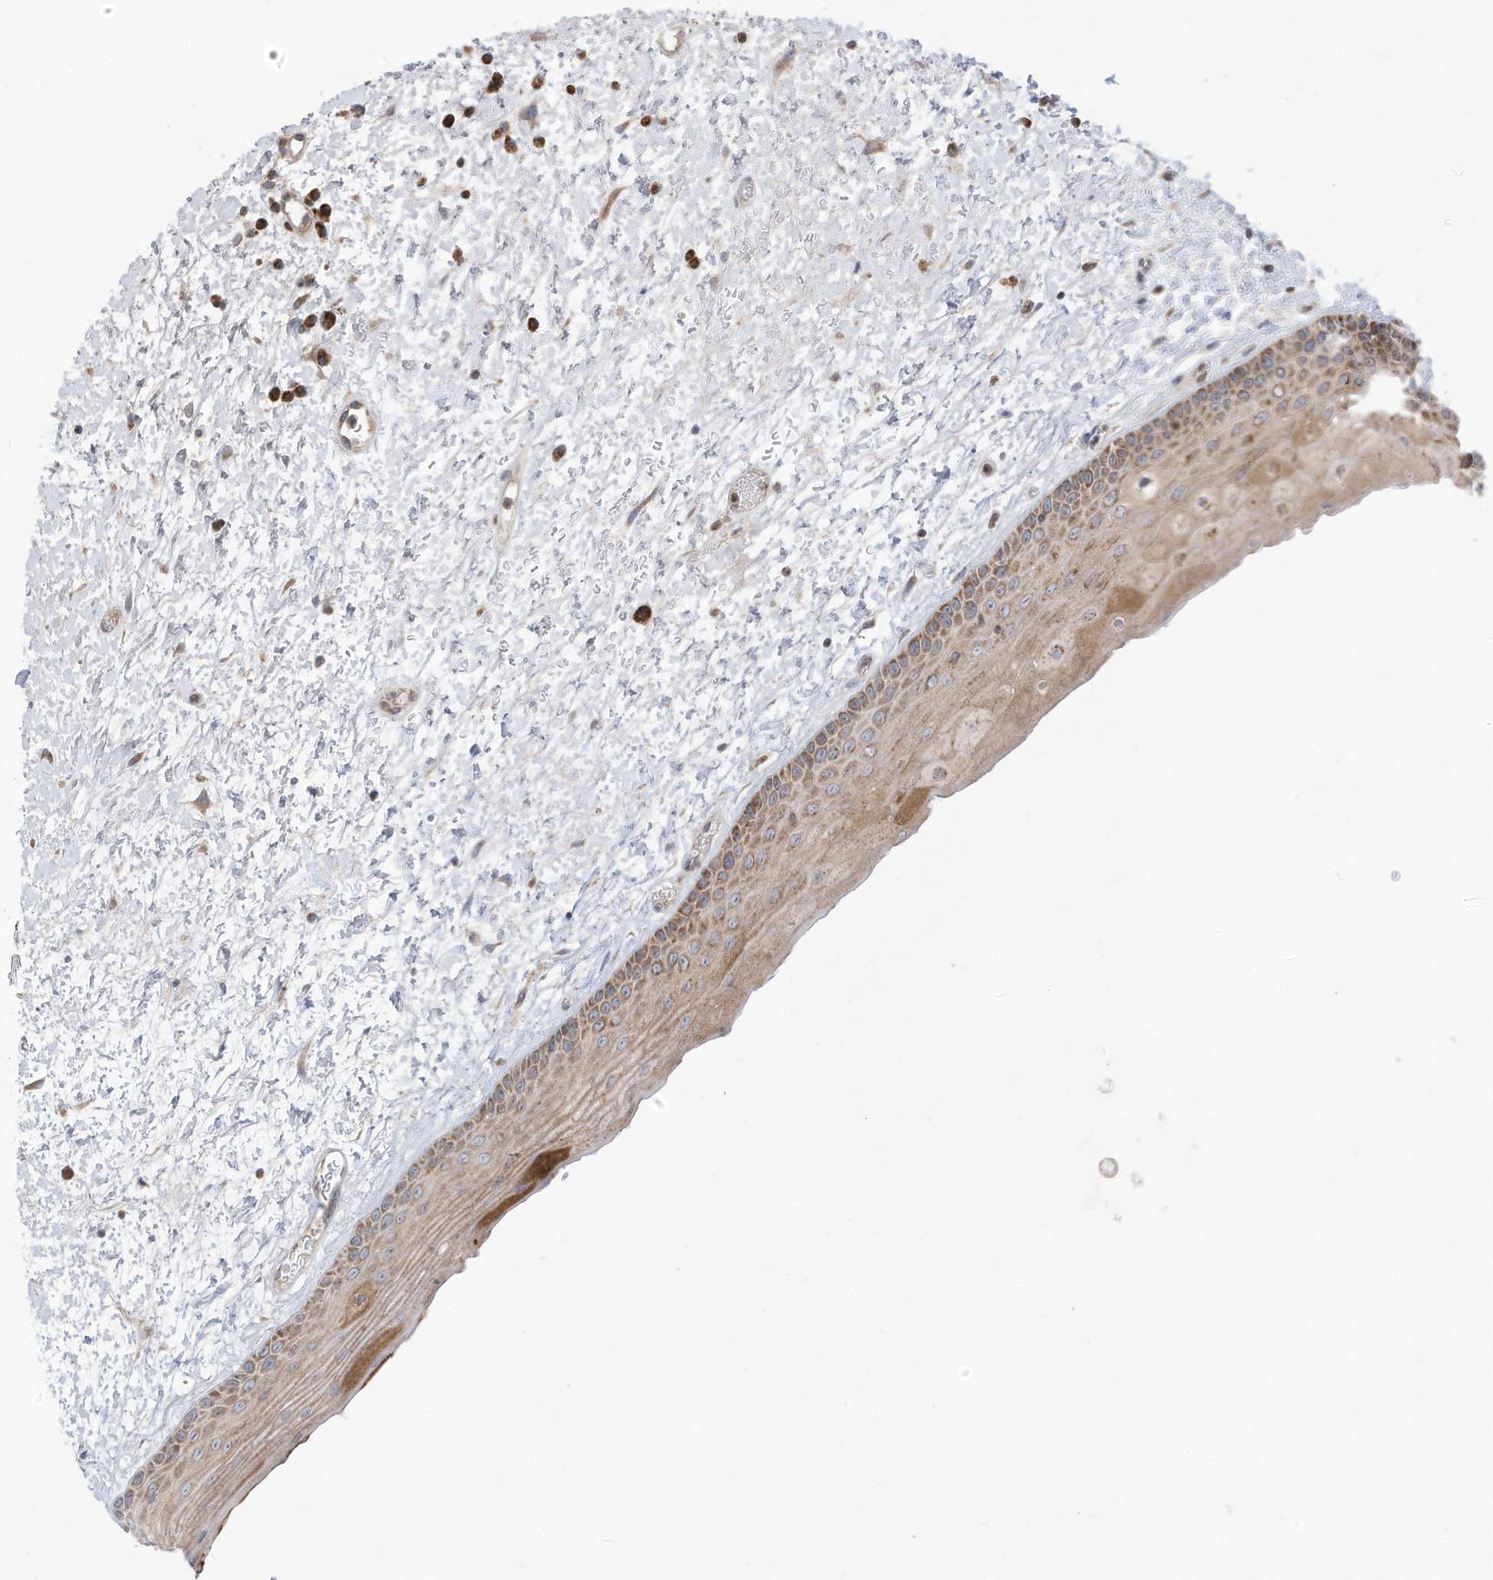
{"staining": {"intensity": "moderate", "quantity": ">75%", "location": "cytoplasmic/membranous"}, "tissue": "oral mucosa", "cell_type": "Squamous epithelial cells", "image_type": "normal", "snomed": [{"axis": "morphology", "description": "Normal tissue, NOS"}, {"axis": "topography", "description": "Oral tissue"}], "caption": "Protein staining of benign oral mucosa displays moderate cytoplasmic/membranous positivity in approximately >75% of squamous epithelial cells. Immunohistochemistry (ihc) stains the protein of interest in brown and the nuclei are stained blue.", "gene": "CGAS", "patient": {"sex": "female", "age": 76}}